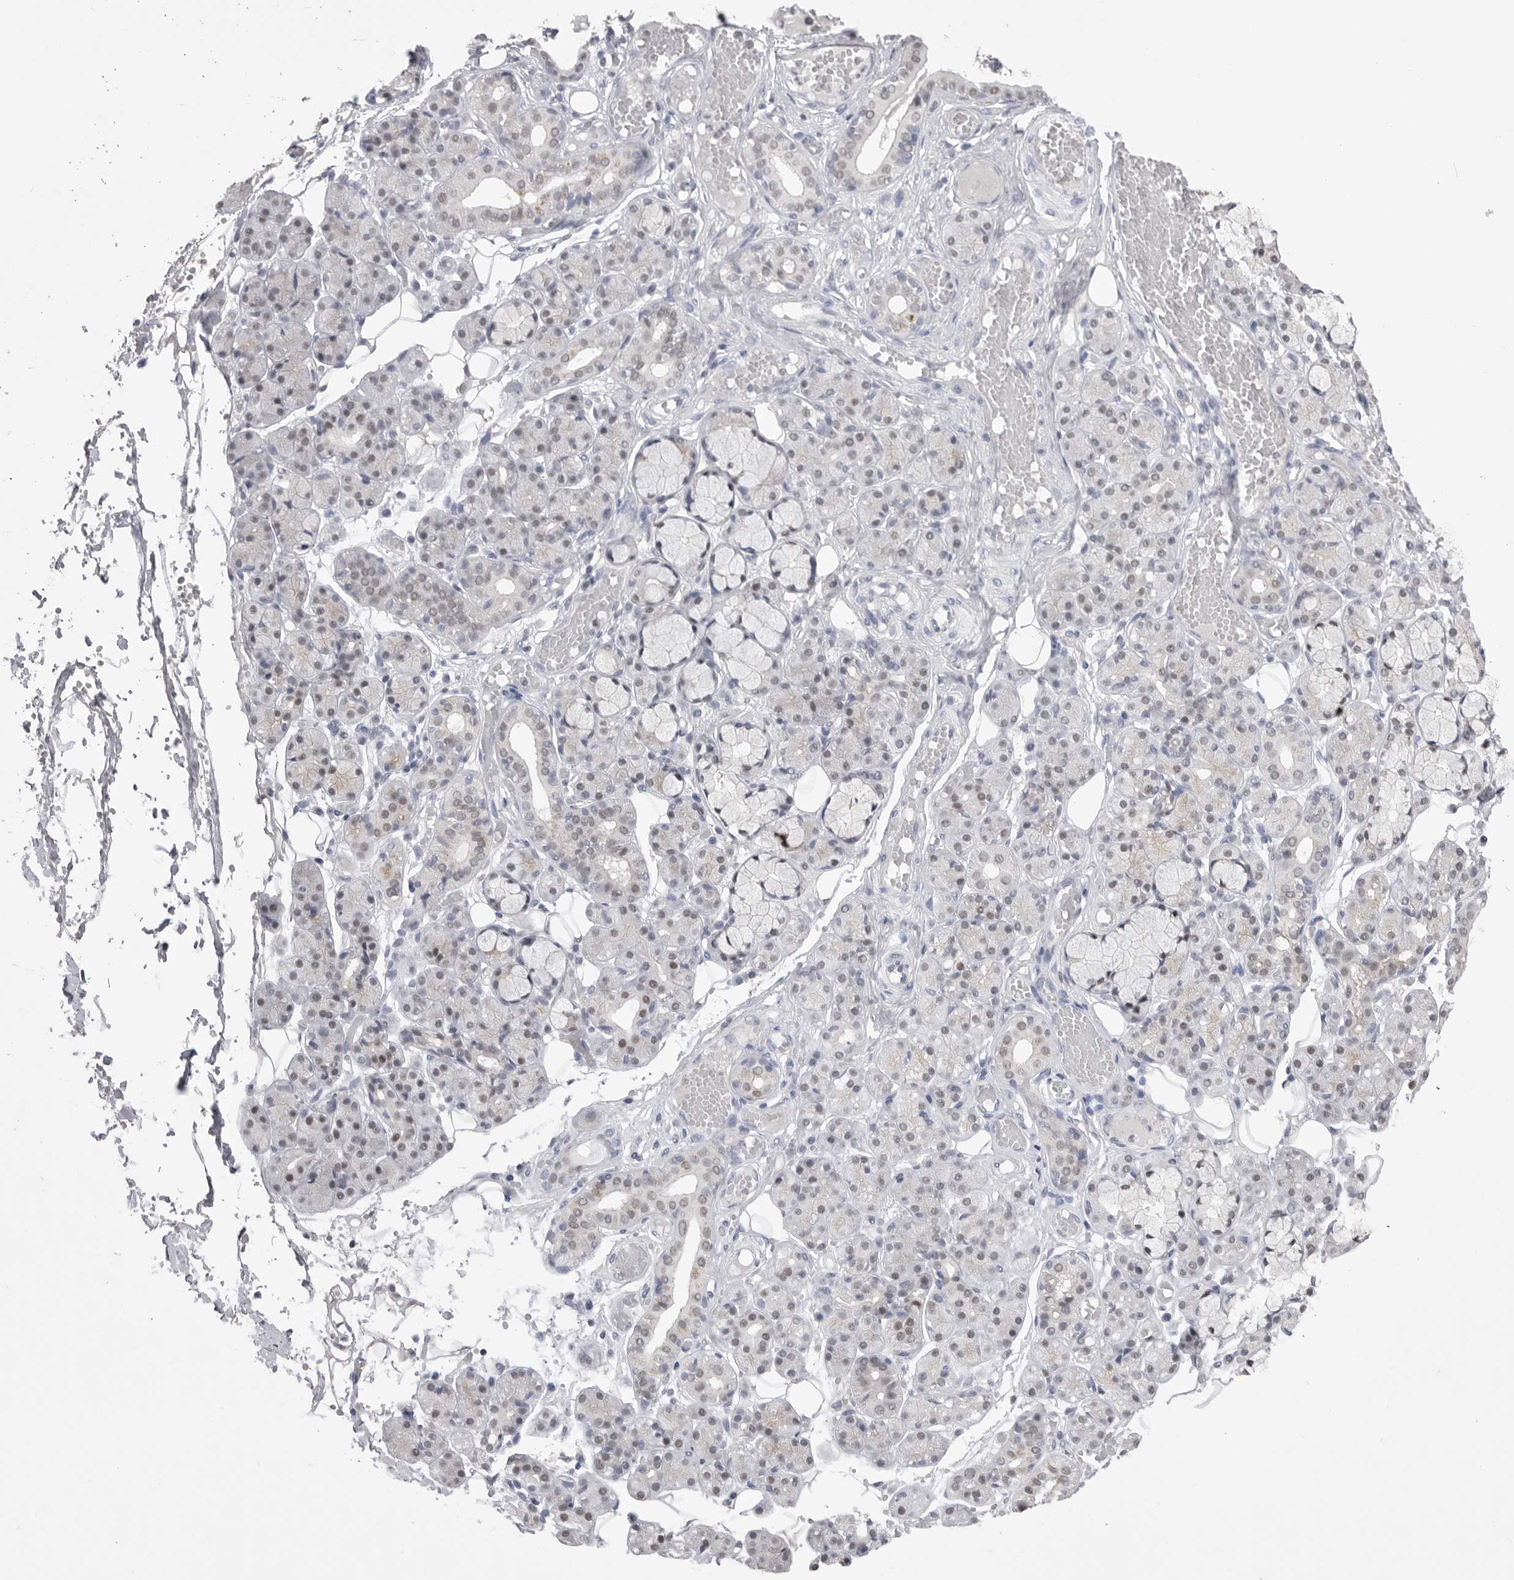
{"staining": {"intensity": "weak", "quantity": "<25%", "location": "nuclear"}, "tissue": "salivary gland", "cell_type": "Glandular cells", "image_type": "normal", "snomed": [{"axis": "morphology", "description": "Normal tissue, NOS"}, {"axis": "topography", "description": "Salivary gland"}], "caption": "Glandular cells are negative for brown protein staining in normal salivary gland. (IHC, brightfield microscopy, high magnification).", "gene": "ZBTB7B", "patient": {"sex": "male", "age": 63}}